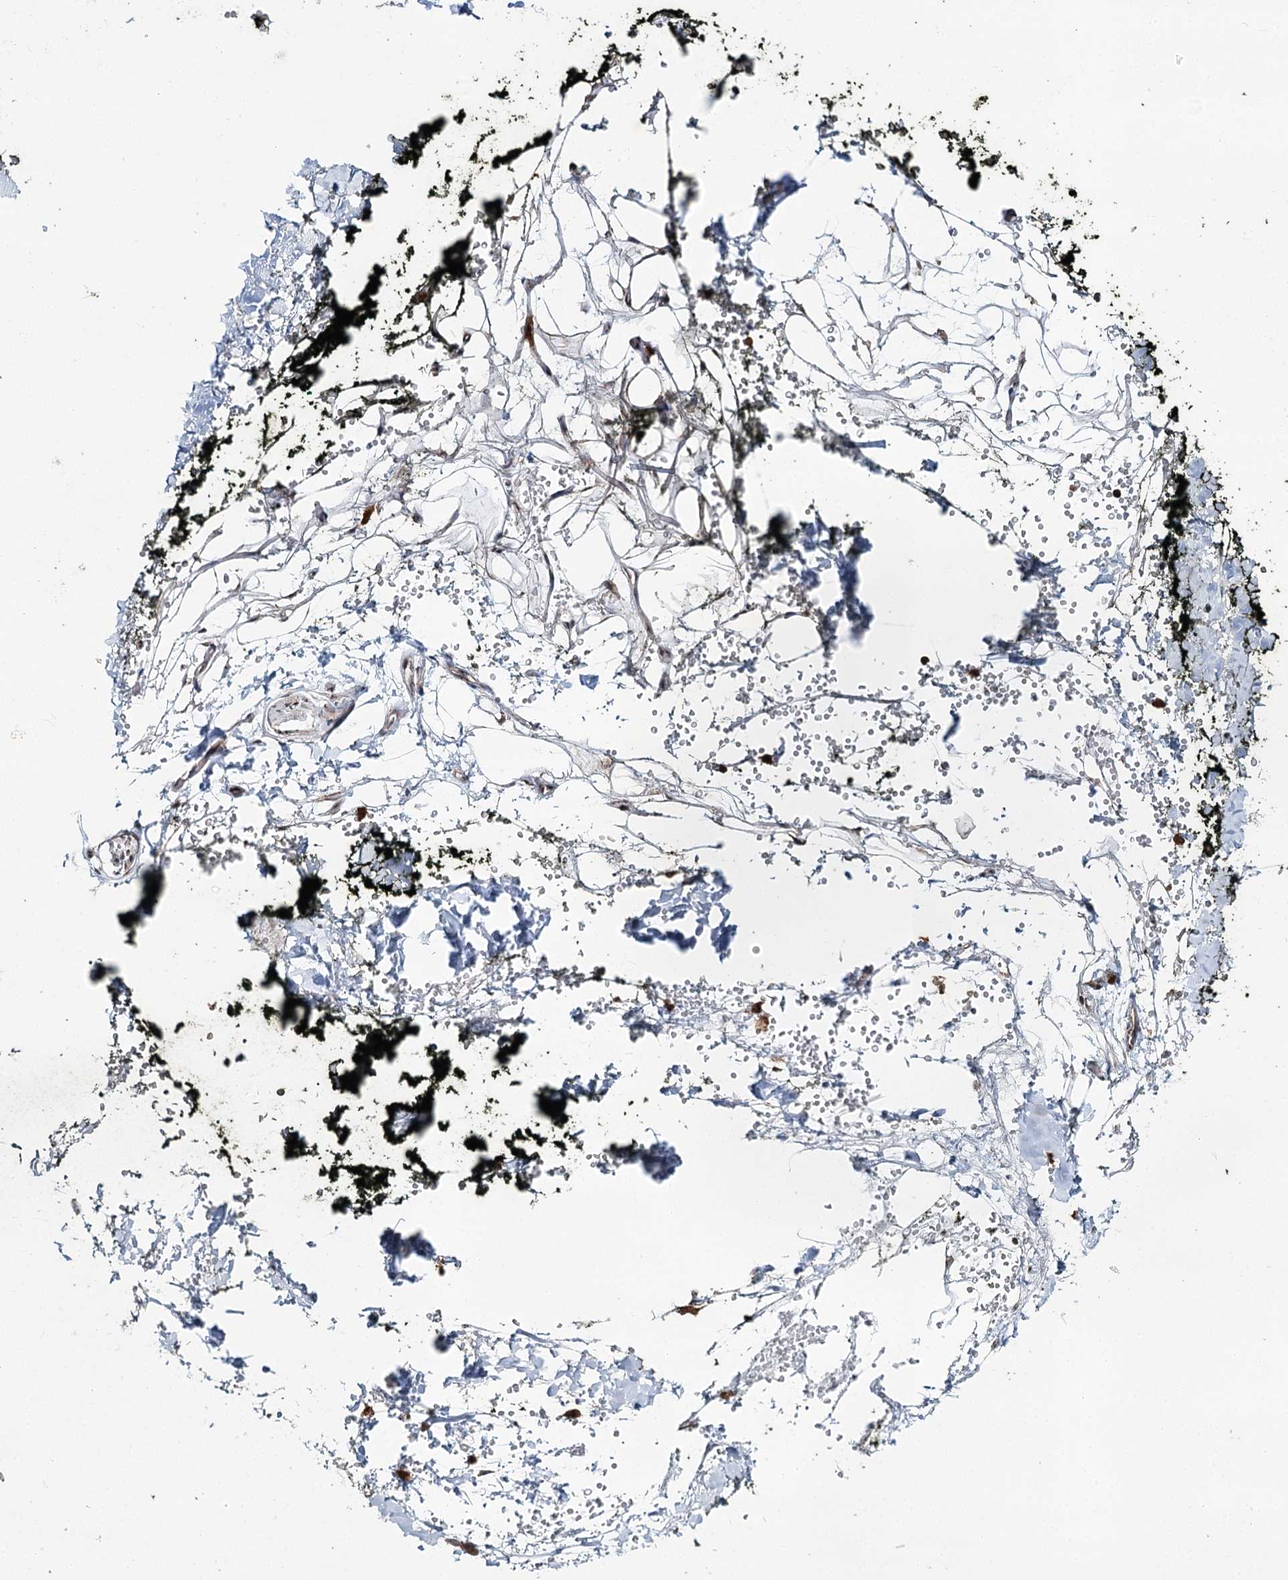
{"staining": {"intensity": "negative", "quantity": "none", "location": "none"}, "tissue": "adipose tissue", "cell_type": "Adipocytes", "image_type": "normal", "snomed": [{"axis": "morphology", "description": "Normal tissue, NOS"}, {"axis": "morphology", "description": "Adenocarcinoma, NOS"}, {"axis": "topography", "description": "Pancreas"}, {"axis": "topography", "description": "Peripheral nerve tissue"}], "caption": "Human adipose tissue stained for a protein using immunohistochemistry (IHC) shows no positivity in adipocytes.", "gene": "ATAD1", "patient": {"sex": "male", "age": 59}}